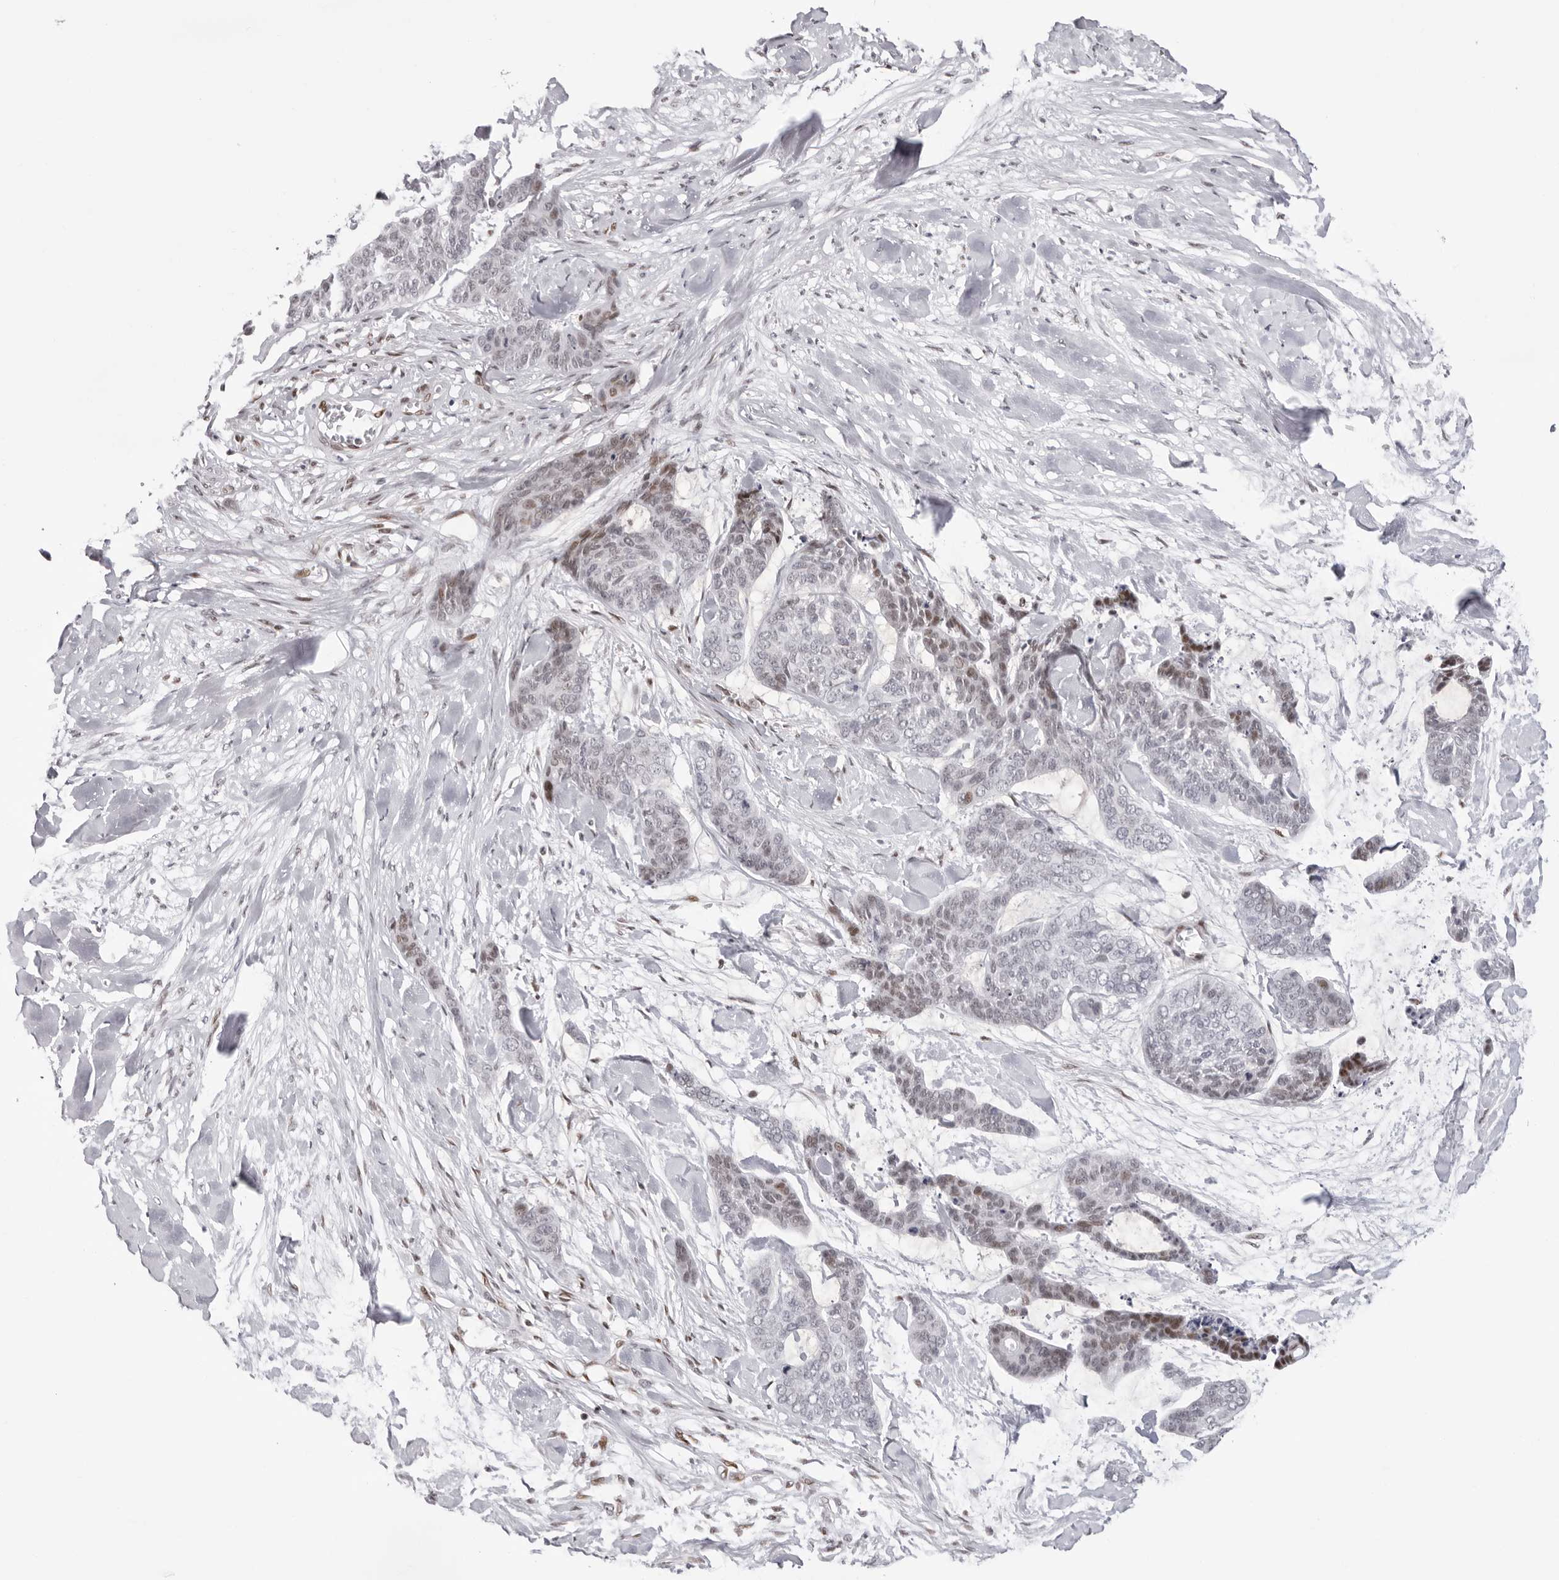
{"staining": {"intensity": "moderate", "quantity": "<25%", "location": "nuclear"}, "tissue": "skin cancer", "cell_type": "Tumor cells", "image_type": "cancer", "snomed": [{"axis": "morphology", "description": "Basal cell carcinoma"}, {"axis": "topography", "description": "Skin"}], "caption": "Basal cell carcinoma (skin) stained with immunohistochemistry shows moderate nuclear expression in about <25% of tumor cells. Immunohistochemistry (ihc) stains the protein of interest in brown and the nuclei are stained blue.", "gene": "NTPCR", "patient": {"sex": "female", "age": 64}}